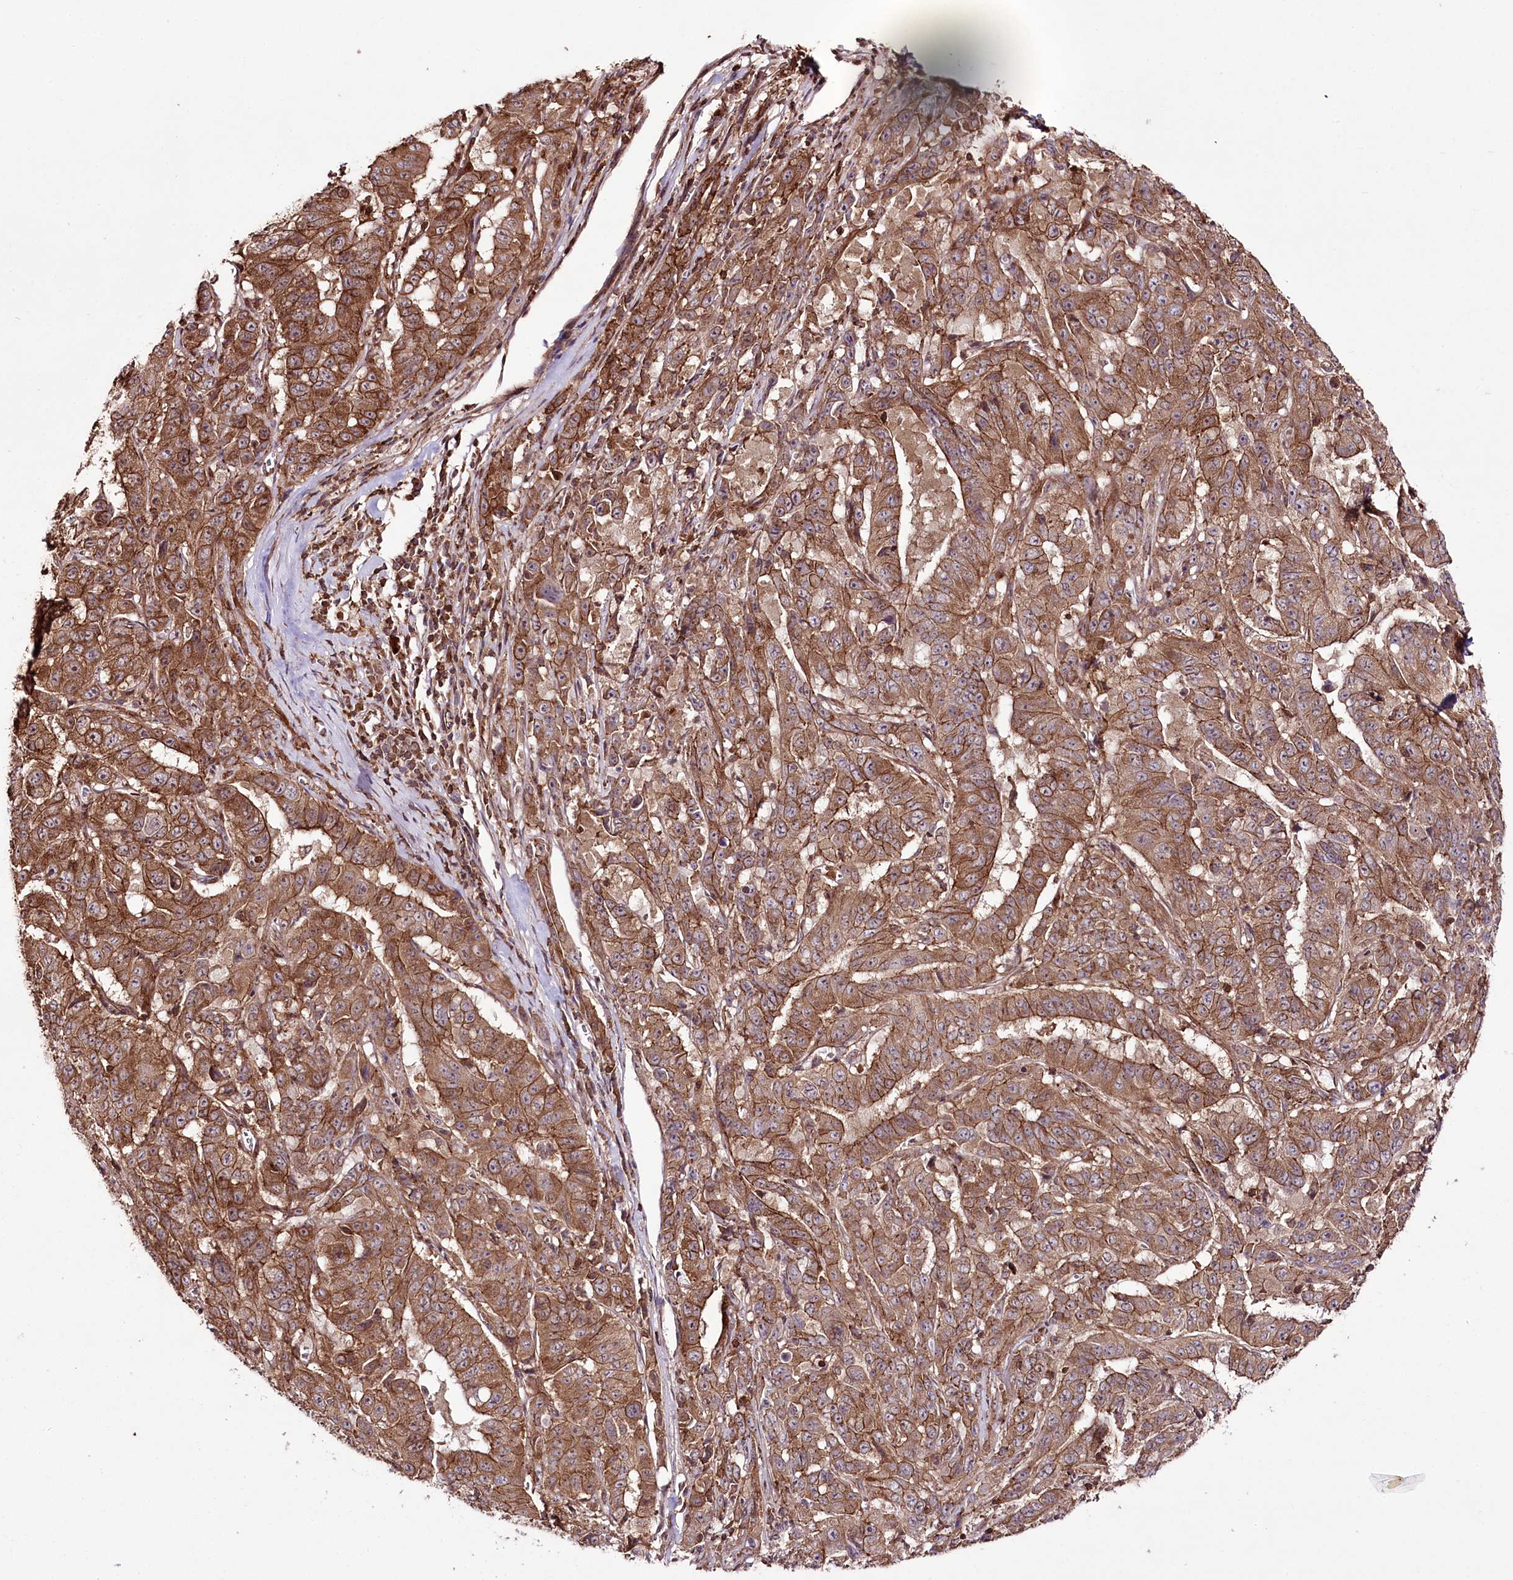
{"staining": {"intensity": "strong", "quantity": ">75%", "location": "cytoplasmic/membranous"}, "tissue": "pancreatic cancer", "cell_type": "Tumor cells", "image_type": "cancer", "snomed": [{"axis": "morphology", "description": "Adenocarcinoma, NOS"}, {"axis": "topography", "description": "Pancreas"}], "caption": "Pancreatic cancer tissue displays strong cytoplasmic/membranous expression in approximately >75% of tumor cells, visualized by immunohistochemistry.", "gene": "DHX29", "patient": {"sex": "male", "age": 63}}